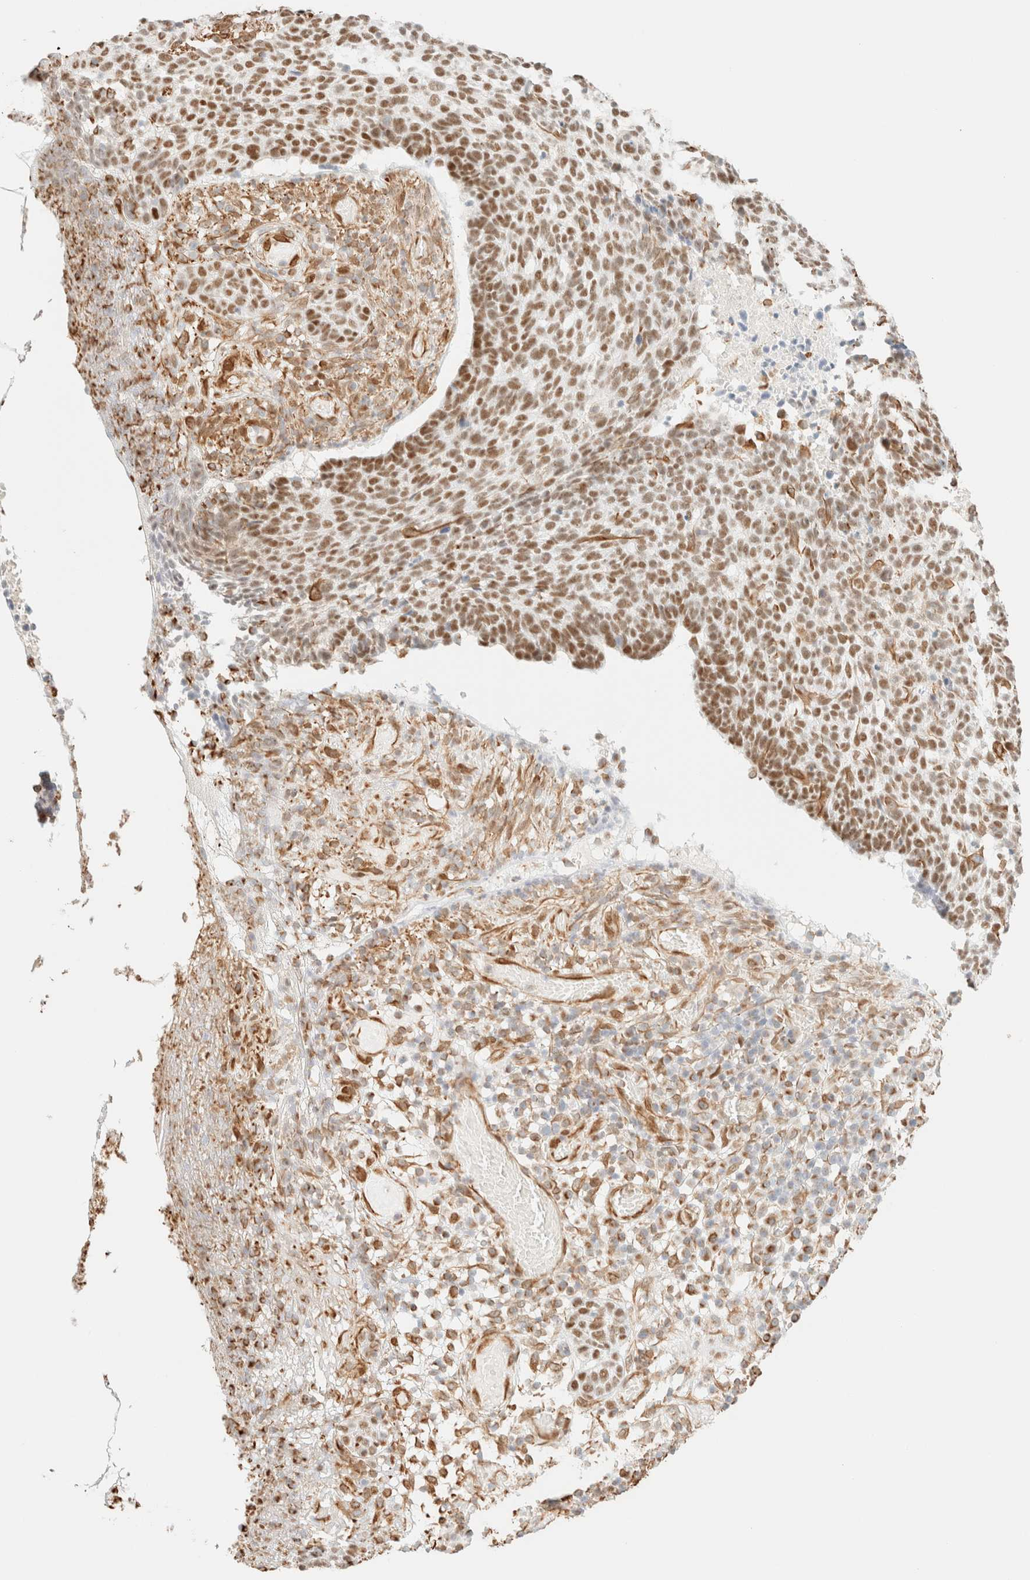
{"staining": {"intensity": "moderate", "quantity": ">75%", "location": "nuclear"}, "tissue": "skin cancer", "cell_type": "Tumor cells", "image_type": "cancer", "snomed": [{"axis": "morphology", "description": "Basal cell carcinoma"}, {"axis": "topography", "description": "Skin"}], "caption": "Immunohistochemistry (IHC) (DAB (3,3'-diaminobenzidine)) staining of basal cell carcinoma (skin) reveals moderate nuclear protein staining in about >75% of tumor cells. The staining was performed using DAB (3,3'-diaminobenzidine) to visualize the protein expression in brown, while the nuclei were stained in blue with hematoxylin (Magnification: 20x).", "gene": "ZSCAN18", "patient": {"sex": "male", "age": 85}}